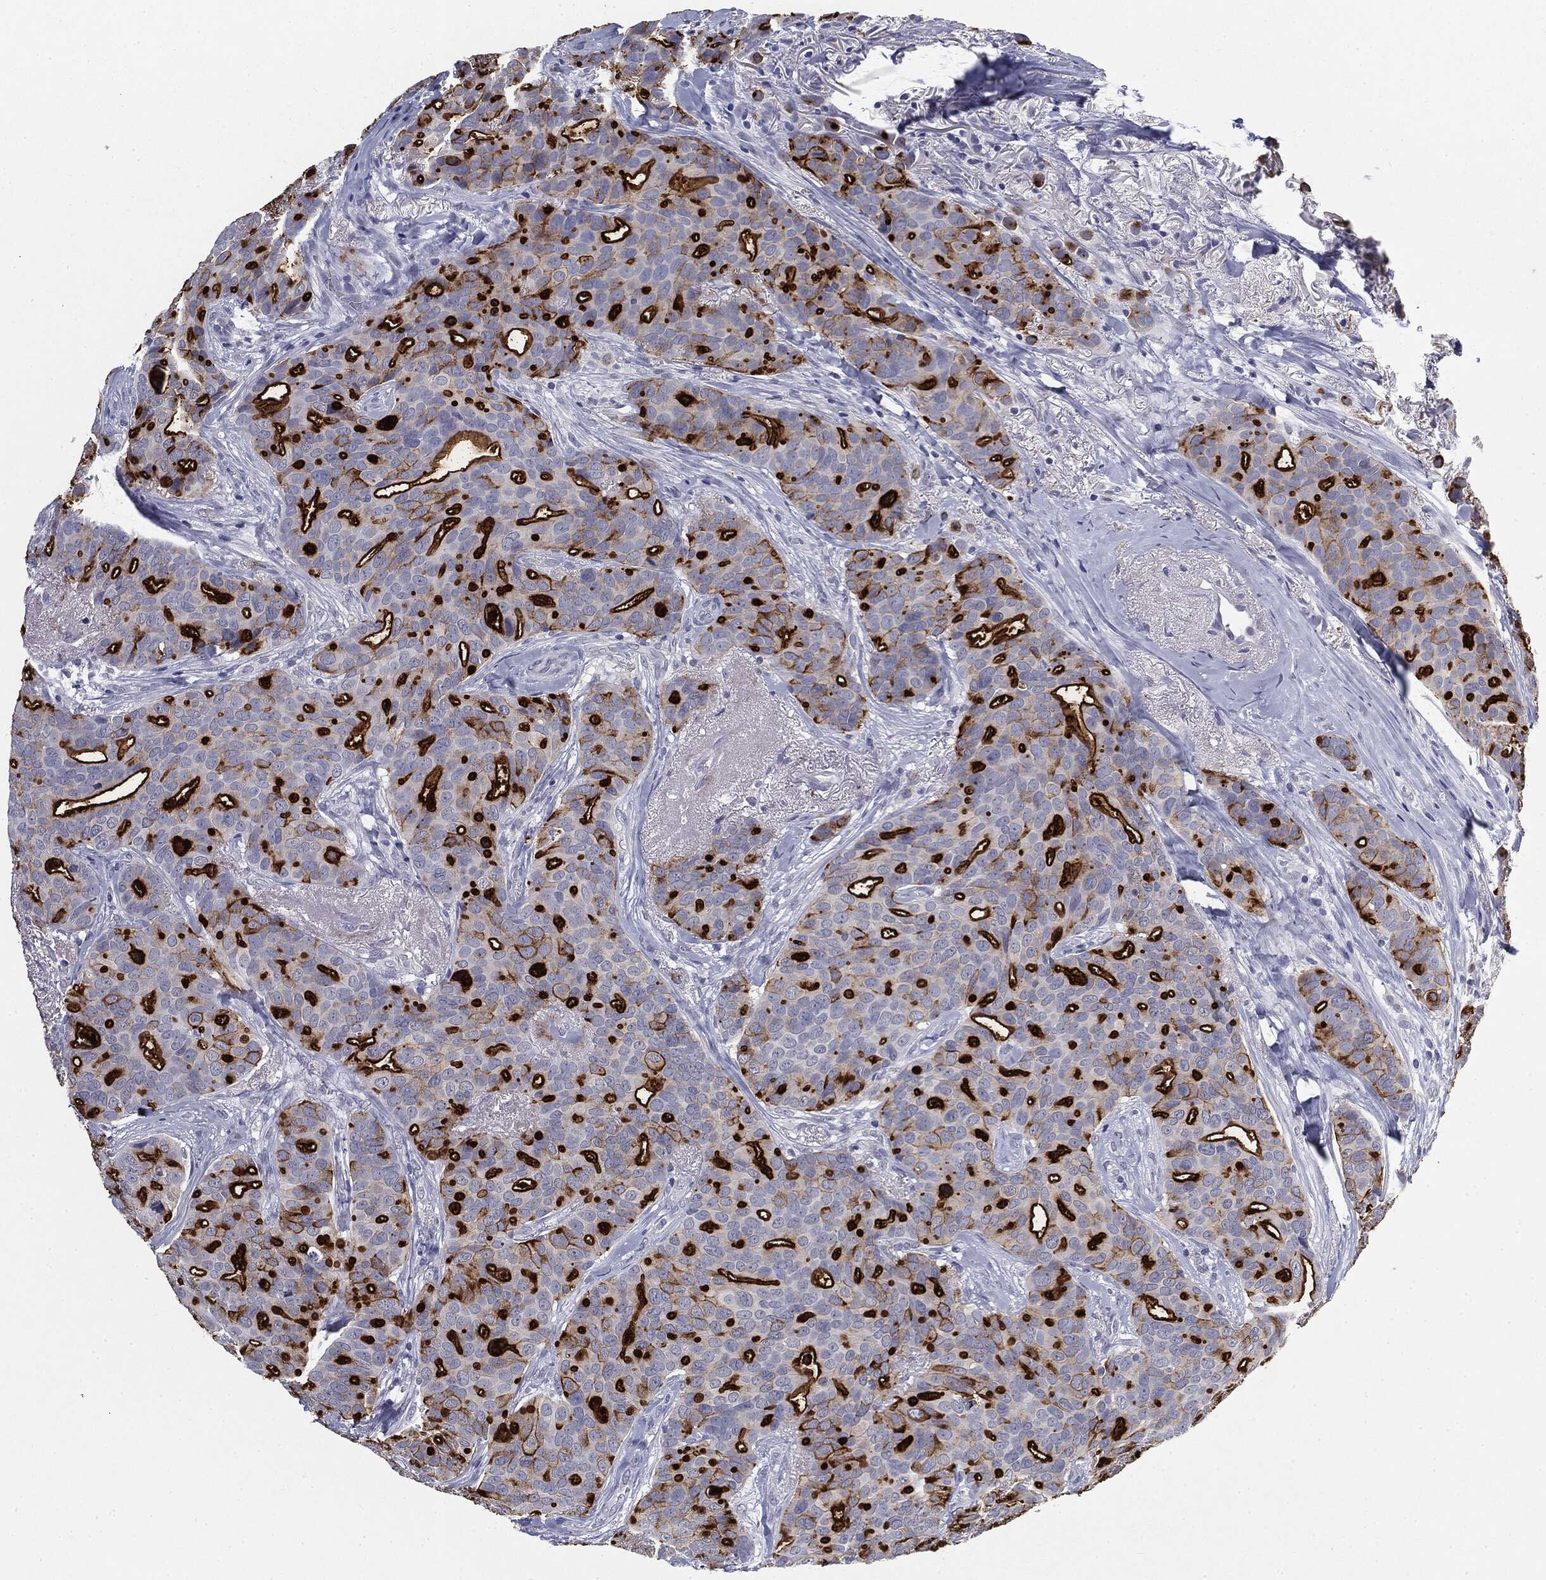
{"staining": {"intensity": "strong", "quantity": "25%-75%", "location": "cytoplasmic/membranous"}, "tissue": "breast cancer", "cell_type": "Tumor cells", "image_type": "cancer", "snomed": [{"axis": "morphology", "description": "Duct carcinoma"}, {"axis": "topography", "description": "Breast"}], "caption": "Protein staining displays strong cytoplasmic/membranous staining in approximately 25%-75% of tumor cells in breast cancer (infiltrating ductal carcinoma).", "gene": "MUC1", "patient": {"sex": "female", "age": 54}}